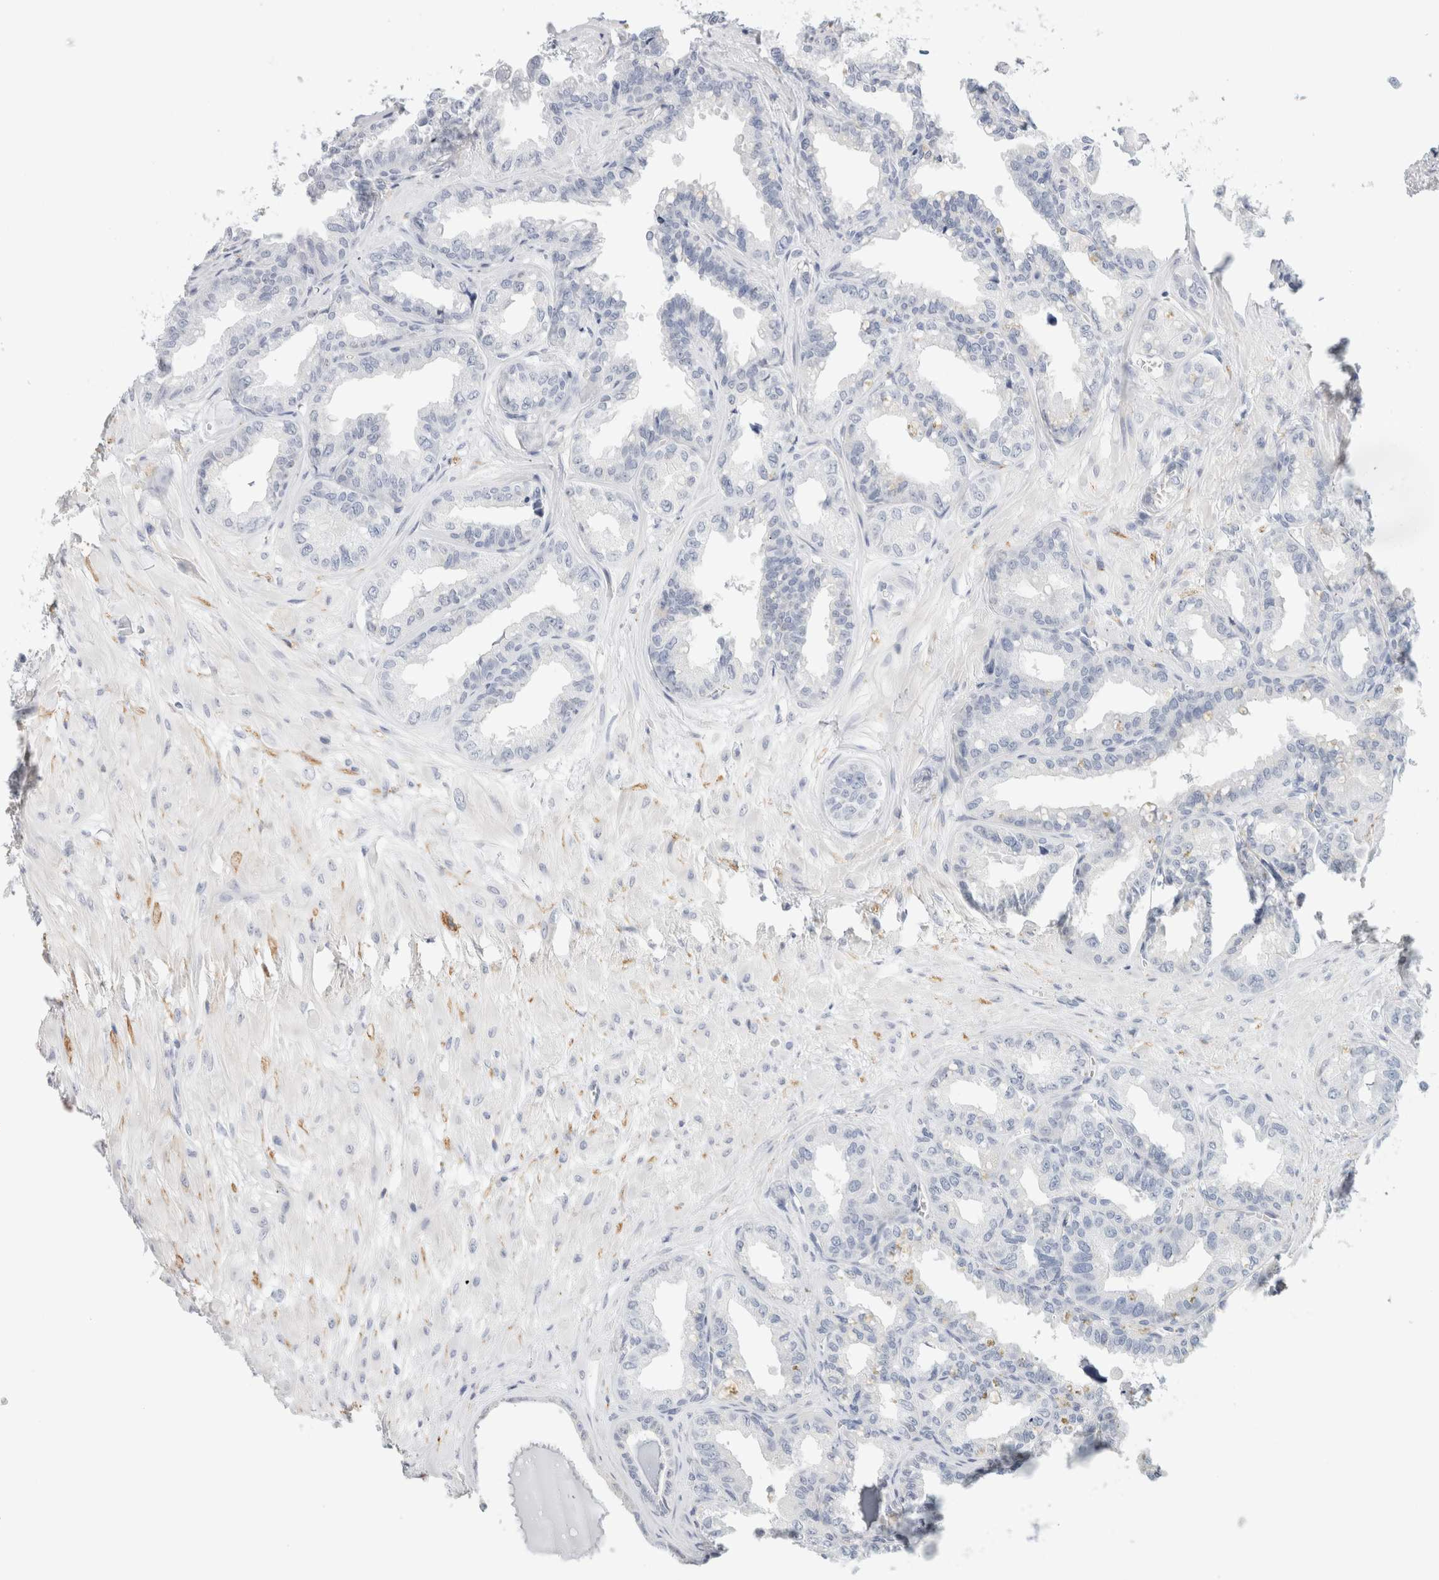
{"staining": {"intensity": "negative", "quantity": "none", "location": "none"}, "tissue": "seminal vesicle", "cell_type": "Glandular cells", "image_type": "normal", "snomed": [{"axis": "morphology", "description": "Normal tissue, NOS"}, {"axis": "topography", "description": "Prostate"}, {"axis": "topography", "description": "Seminal veicle"}], "caption": "Immunohistochemistry photomicrograph of benign seminal vesicle: seminal vesicle stained with DAB (3,3'-diaminobenzidine) exhibits no significant protein expression in glandular cells.", "gene": "RTN4", "patient": {"sex": "male", "age": 51}}